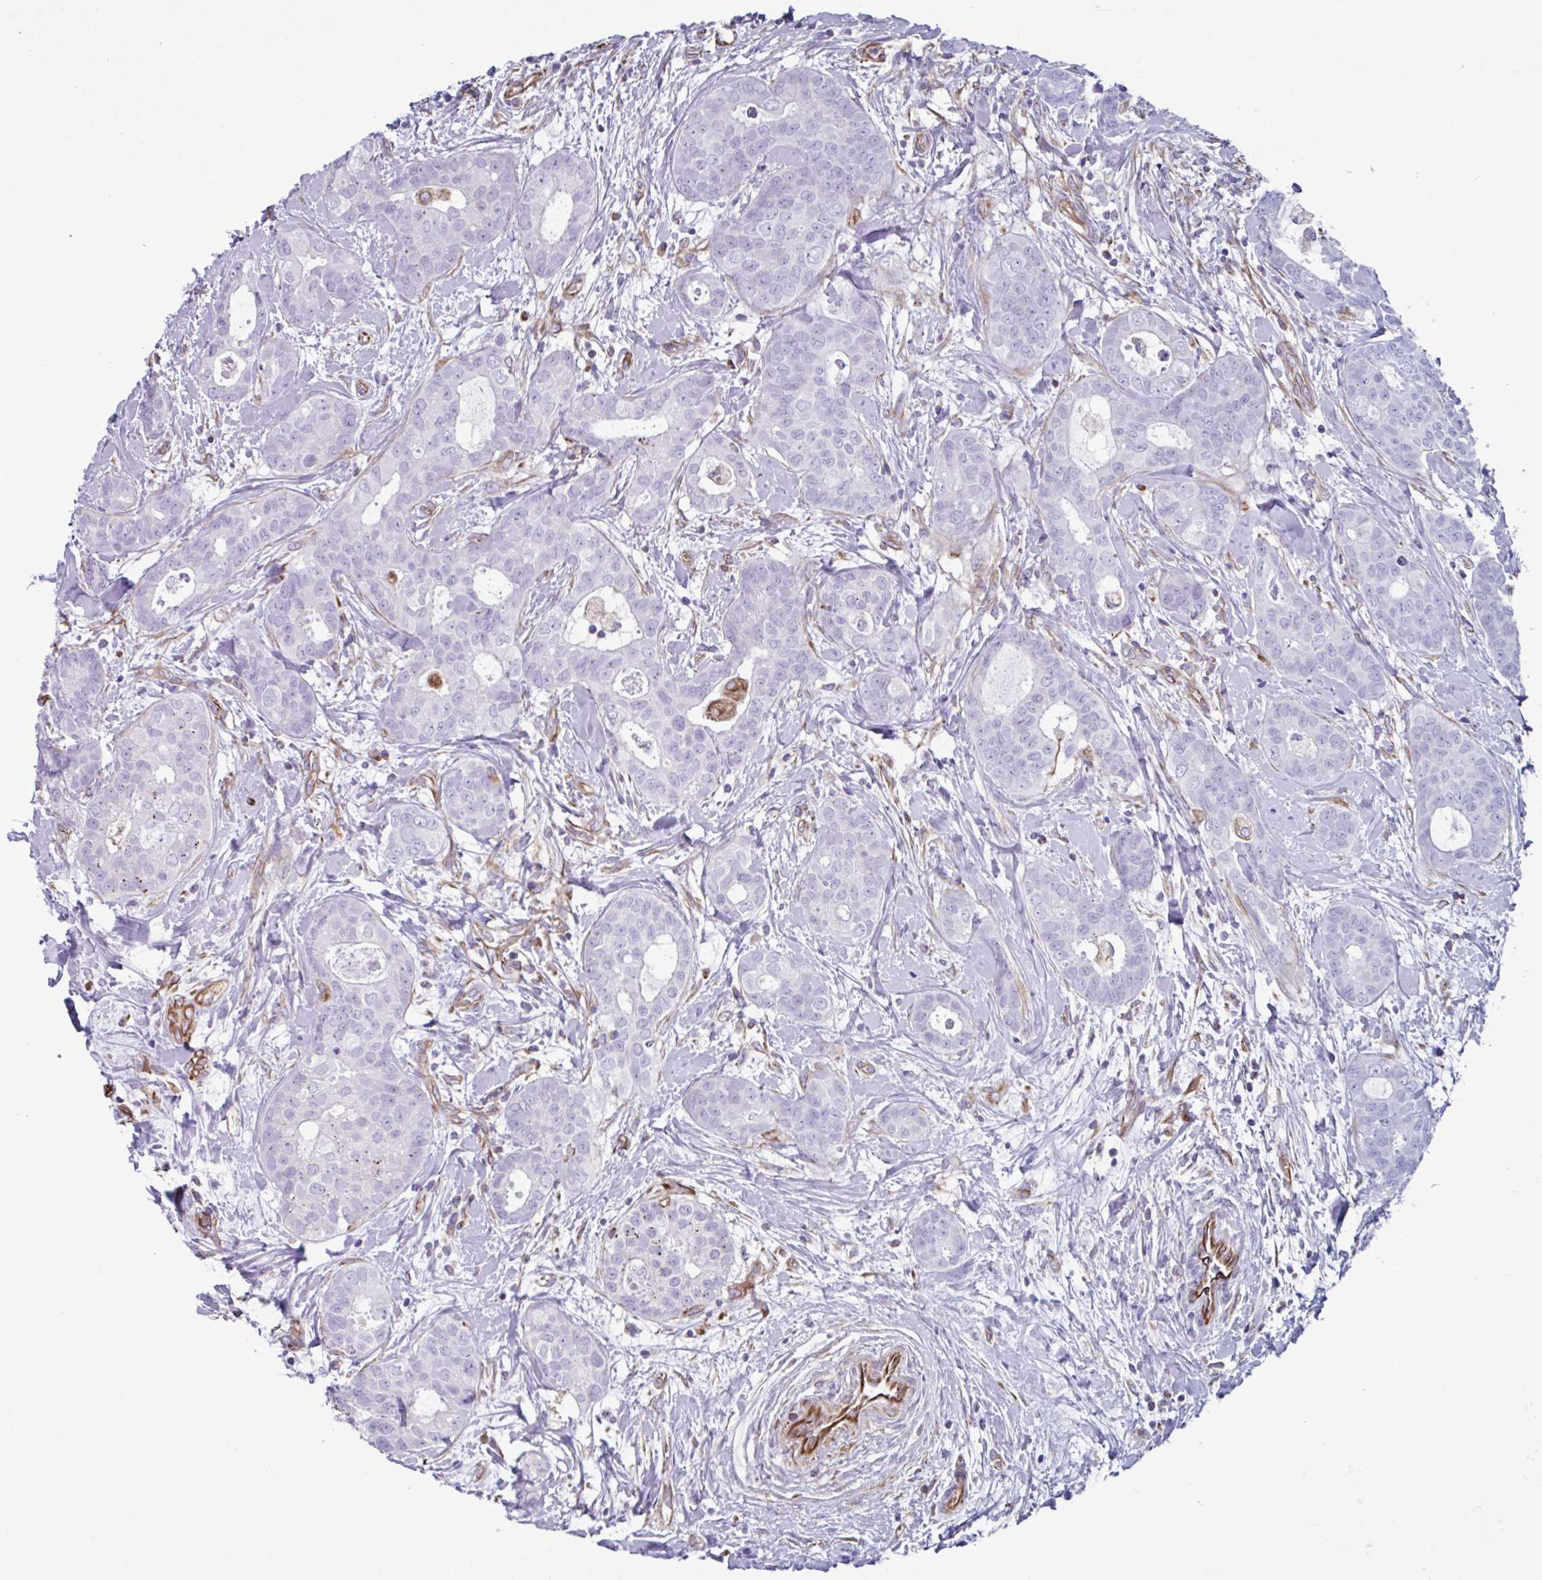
{"staining": {"intensity": "negative", "quantity": "none", "location": "none"}, "tissue": "breast cancer", "cell_type": "Tumor cells", "image_type": "cancer", "snomed": [{"axis": "morphology", "description": "Duct carcinoma"}, {"axis": "topography", "description": "Breast"}], "caption": "This is an immunohistochemistry micrograph of breast cancer. There is no positivity in tumor cells.", "gene": "TMEM86B", "patient": {"sex": "female", "age": 45}}